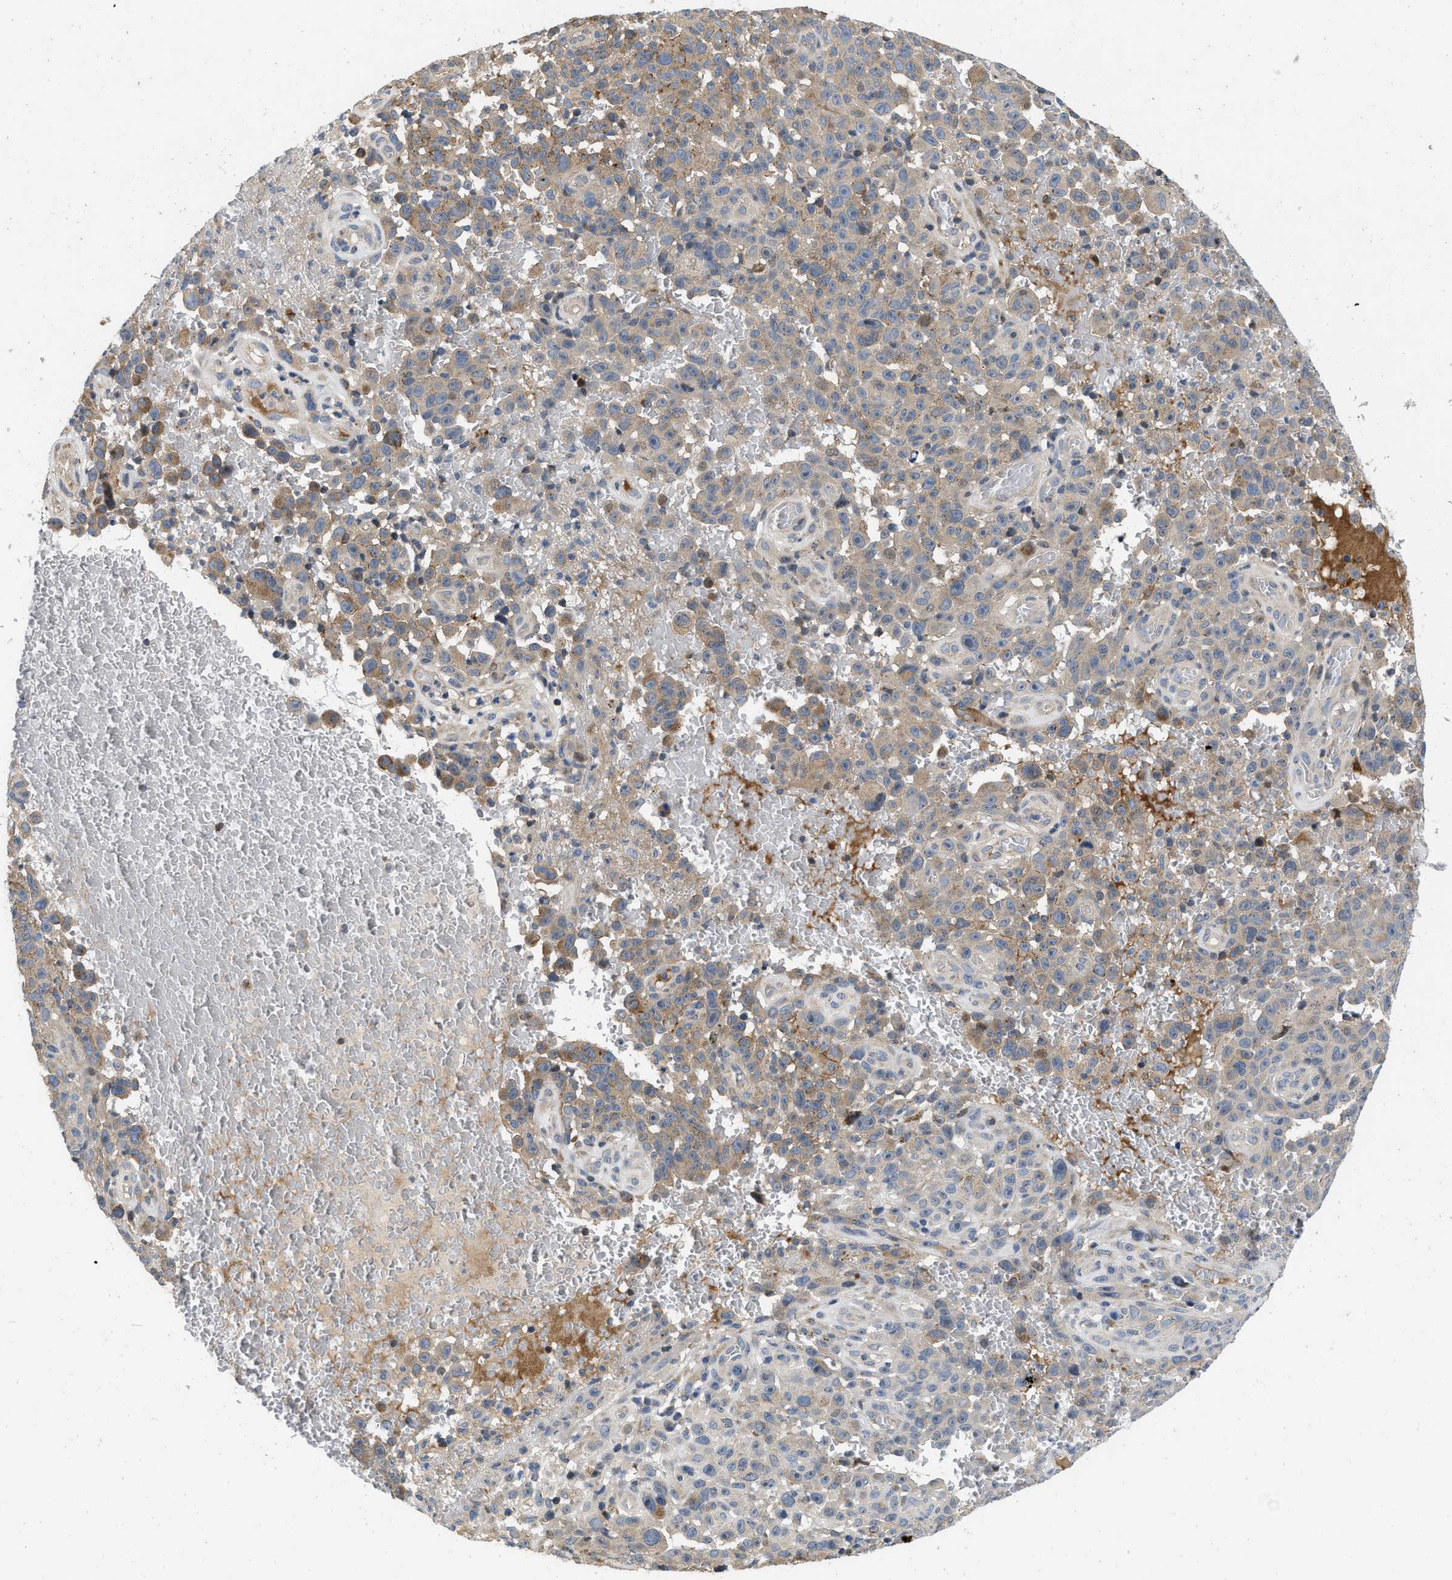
{"staining": {"intensity": "weak", "quantity": "25%-75%", "location": "cytoplasmic/membranous"}, "tissue": "melanoma", "cell_type": "Tumor cells", "image_type": "cancer", "snomed": [{"axis": "morphology", "description": "Malignant melanoma, NOS"}, {"axis": "topography", "description": "Skin"}], "caption": "Malignant melanoma stained for a protein reveals weak cytoplasmic/membranous positivity in tumor cells.", "gene": "PRDM14", "patient": {"sex": "female", "age": 82}}